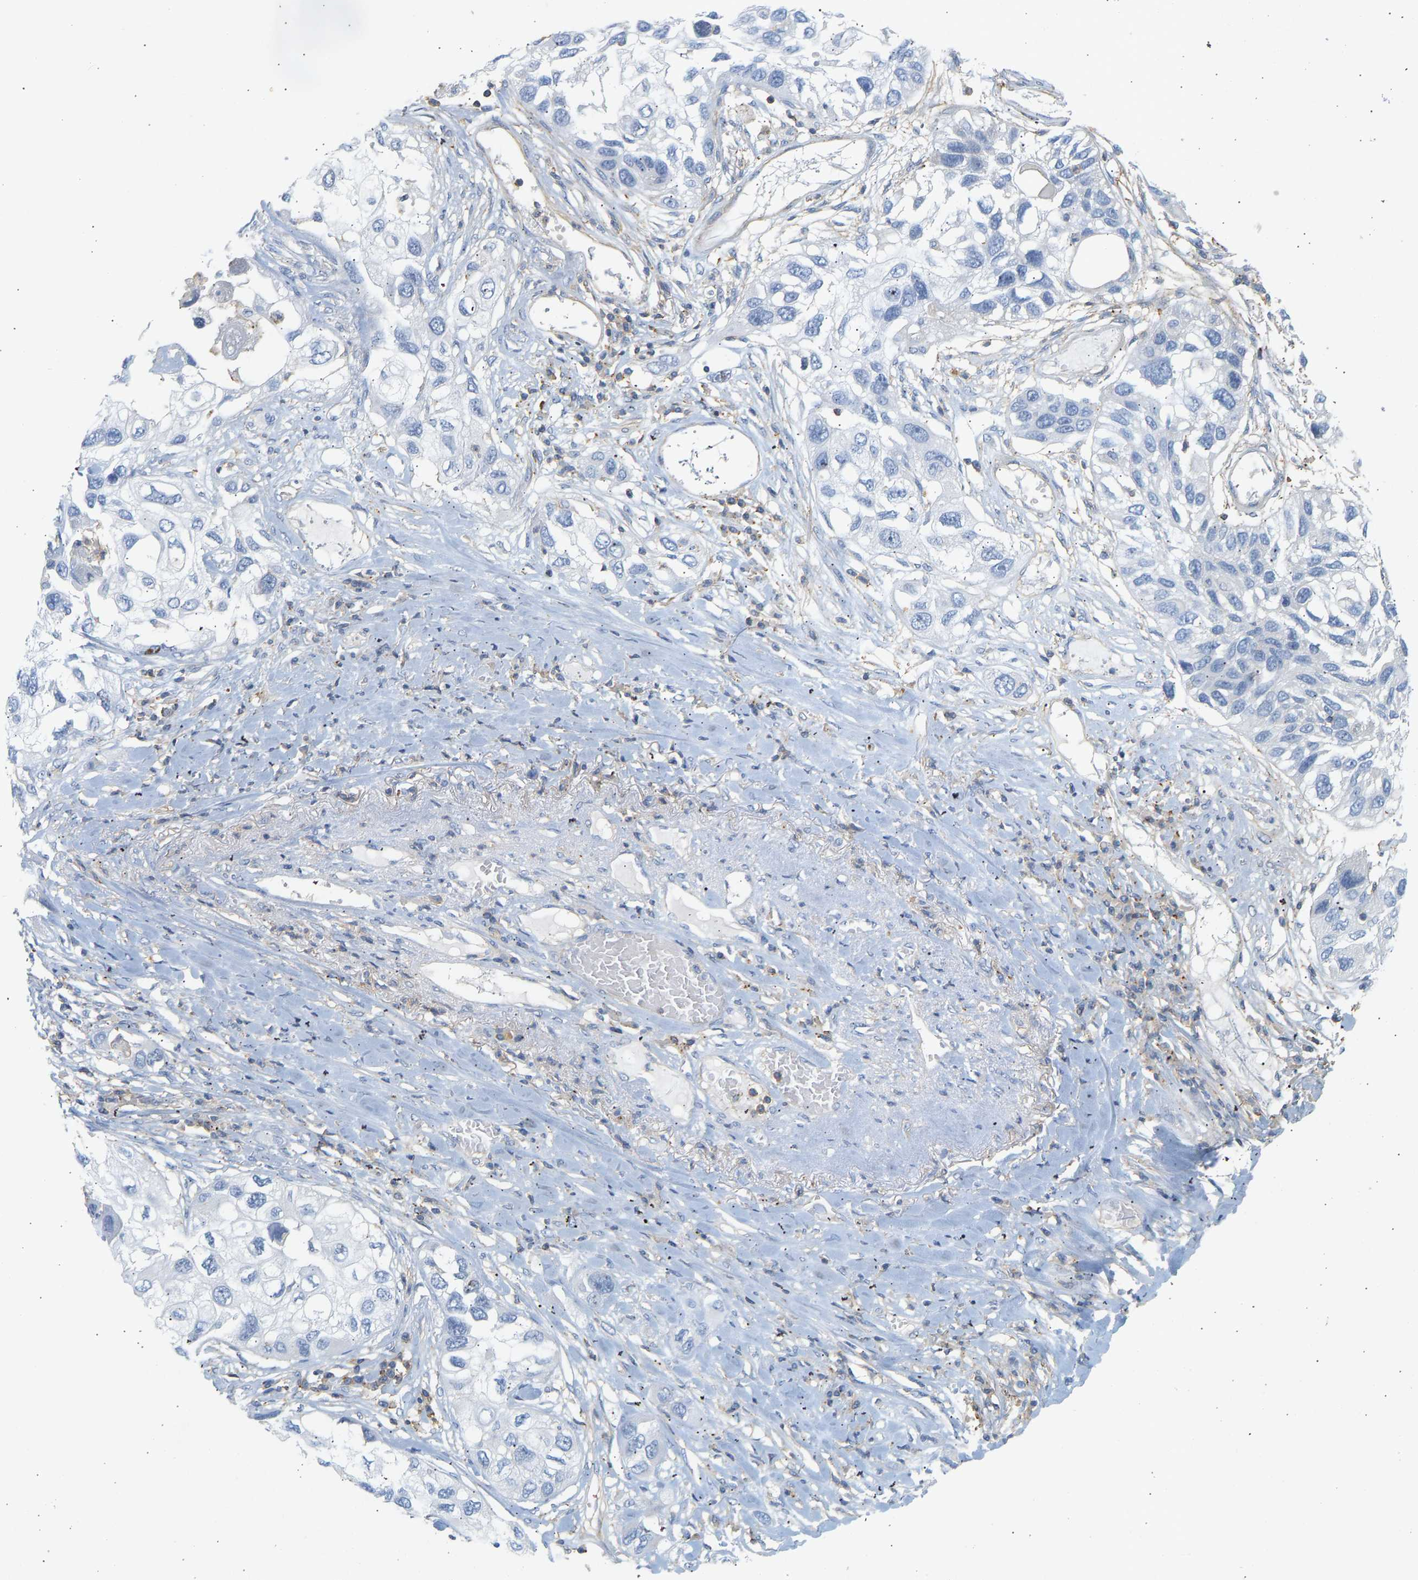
{"staining": {"intensity": "negative", "quantity": "none", "location": "none"}, "tissue": "lung cancer", "cell_type": "Tumor cells", "image_type": "cancer", "snomed": [{"axis": "morphology", "description": "Squamous cell carcinoma, NOS"}, {"axis": "topography", "description": "Lung"}], "caption": "An image of lung squamous cell carcinoma stained for a protein demonstrates no brown staining in tumor cells.", "gene": "BVES", "patient": {"sex": "male", "age": 71}}